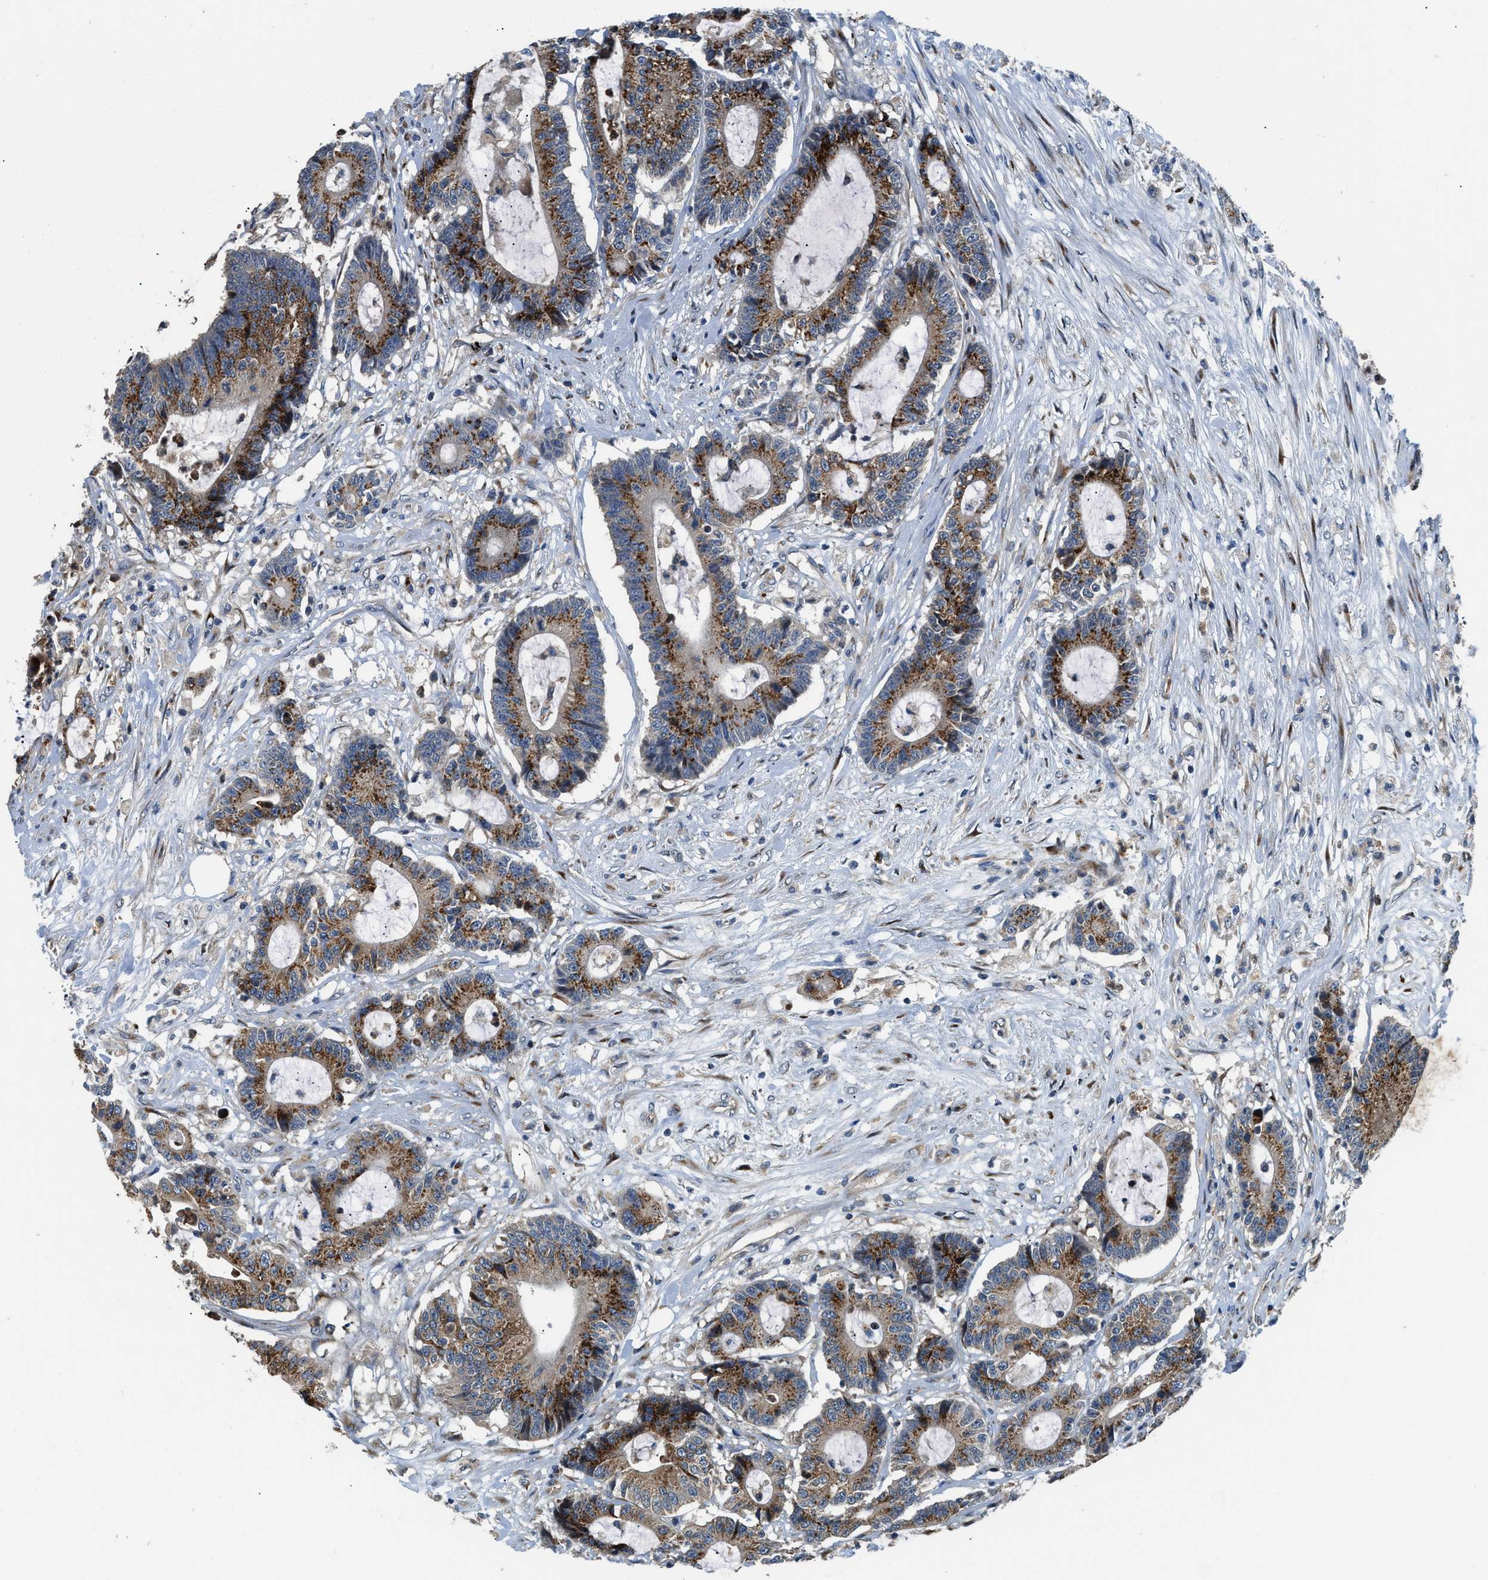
{"staining": {"intensity": "moderate", "quantity": ">75%", "location": "cytoplasmic/membranous"}, "tissue": "colorectal cancer", "cell_type": "Tumor cells", "image_type": "cancer", "snomed": [{"axis": "morphology", "description": "Adenocarcinoma, NOS"}, {"axis": "topography", "description": "Colon"}], "caption": "Immunohistochemical staining of colorectal cancer (adenocarcinoma) displays medium levels of moderate cytoplasmic/membranous positivity in approximately >75% of tumor cells.", "gene": "FUT8", "patient": {"sex": "female", "age": 84}}